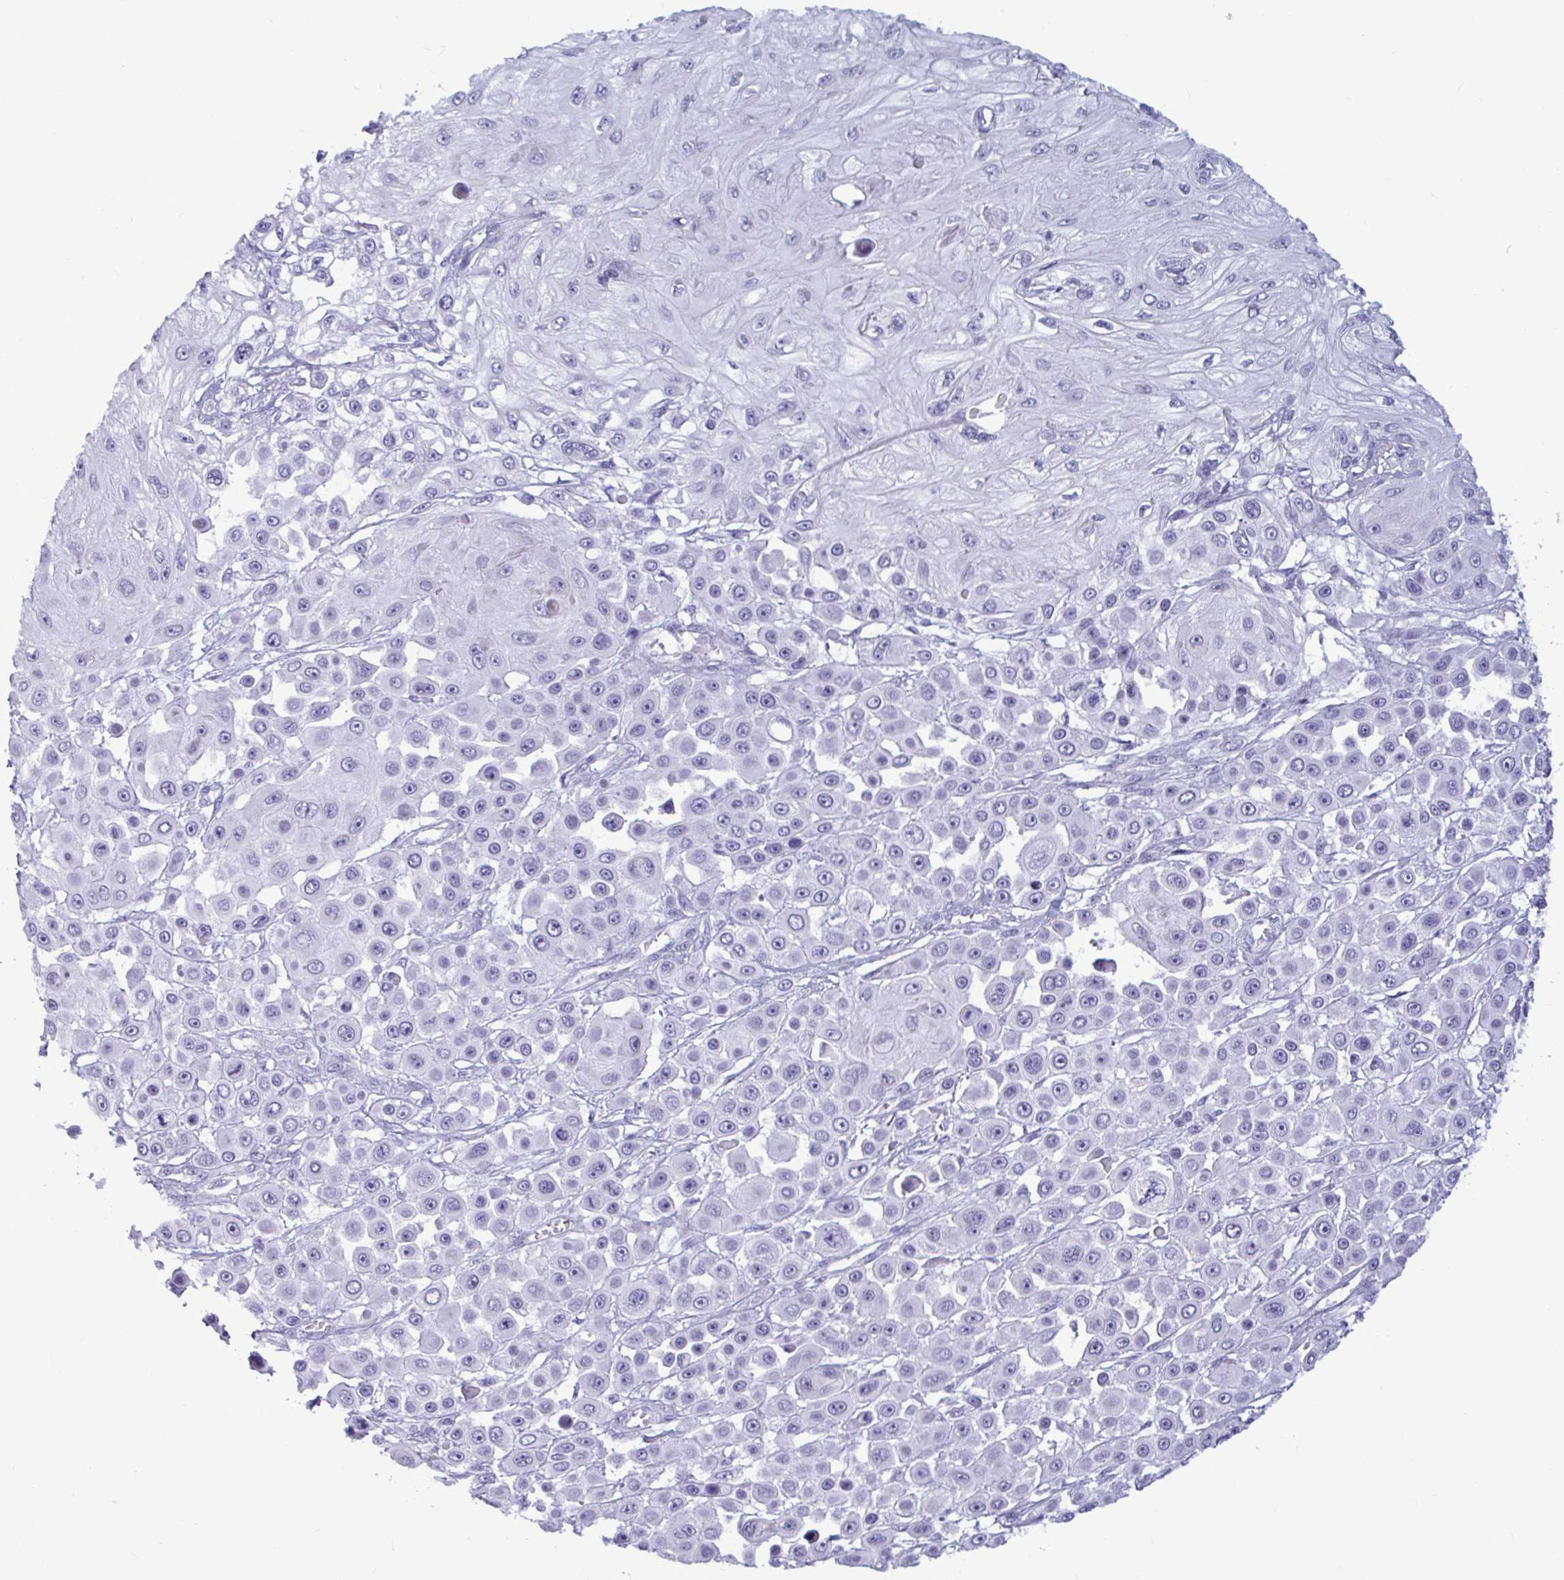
{"staining": {"intensity": "negative", "quantity": "none", "location": "none"}, "tissue": "skin cancer", "cell_type": "Tumor cells", "image_type": "cancer", "snomed": [{"axis": "morphology", "description": "Squamous cell carcinoma, NOS"}, {"axis": "topography", "description": "Skin"}], "caption": "Photomicrograph shows no protein staining in tumor cells of skin cancer tissue.", "gene": "BBS10", "patient": {"sex": "male", "age": 67}}